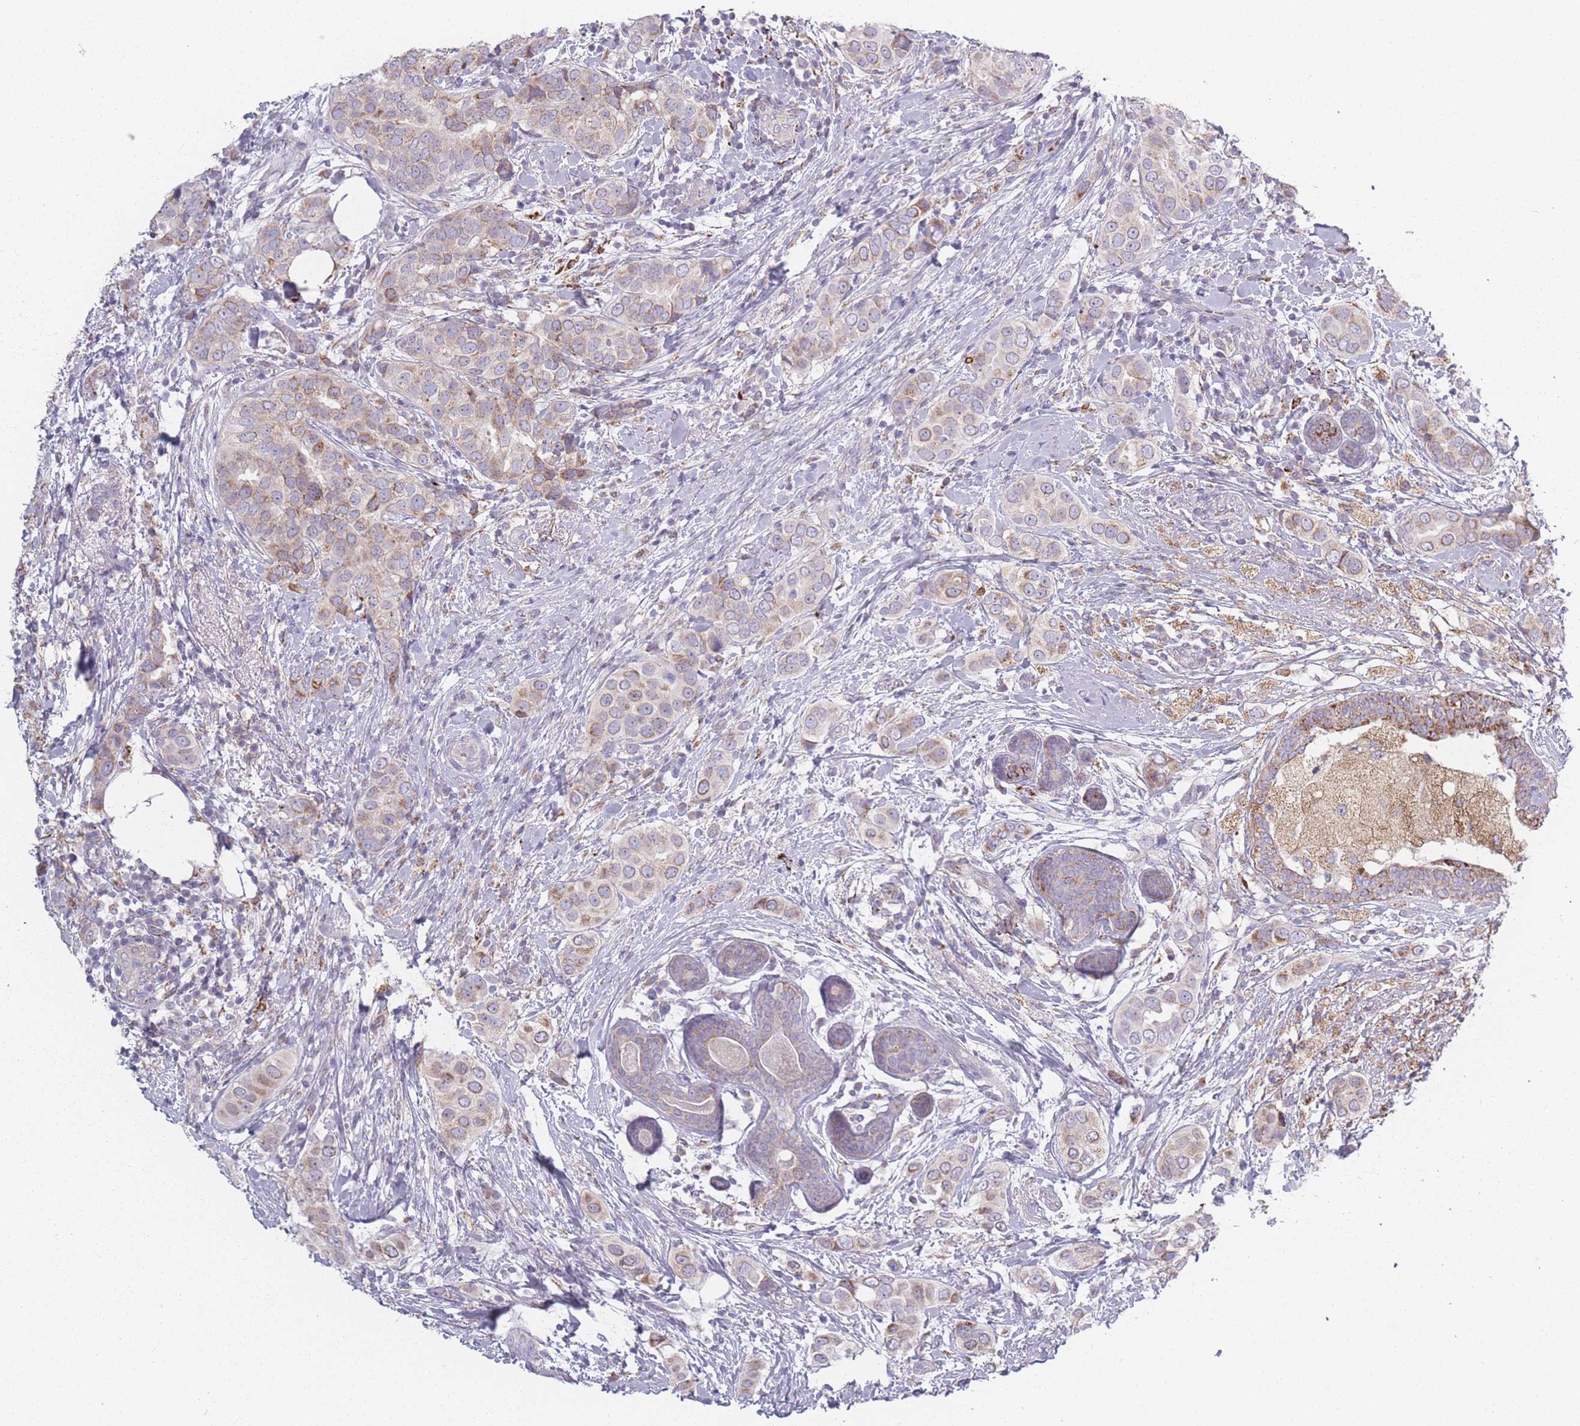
{"staining": {"intensity": "weak", "quantity": "25%-75%", "location": "cytoplasmic/membranous"}, "tissue": "breast cancer", "cell_type": "Tumor cells", "image_type": "cancer", "snomed": [{"axis": "morphology", "description": "Lobular carcinoma"}, {"axis": "topography", "description": "Breast"}], "caption": "IHC staining of lobular carcinoma (breast), which demonstrates low levels of weak cytoplasmic/membranous staining in approximately 25%-75% of tumor cells indicating weak cytoplasmic/membranous protein staining. The staining was performed using DAB (brown) for protein detection and nuclei were counterstained in hematoxylin (blue).", "gene": "PEX11B", "patient": {"sex": "female", "age": 51}}